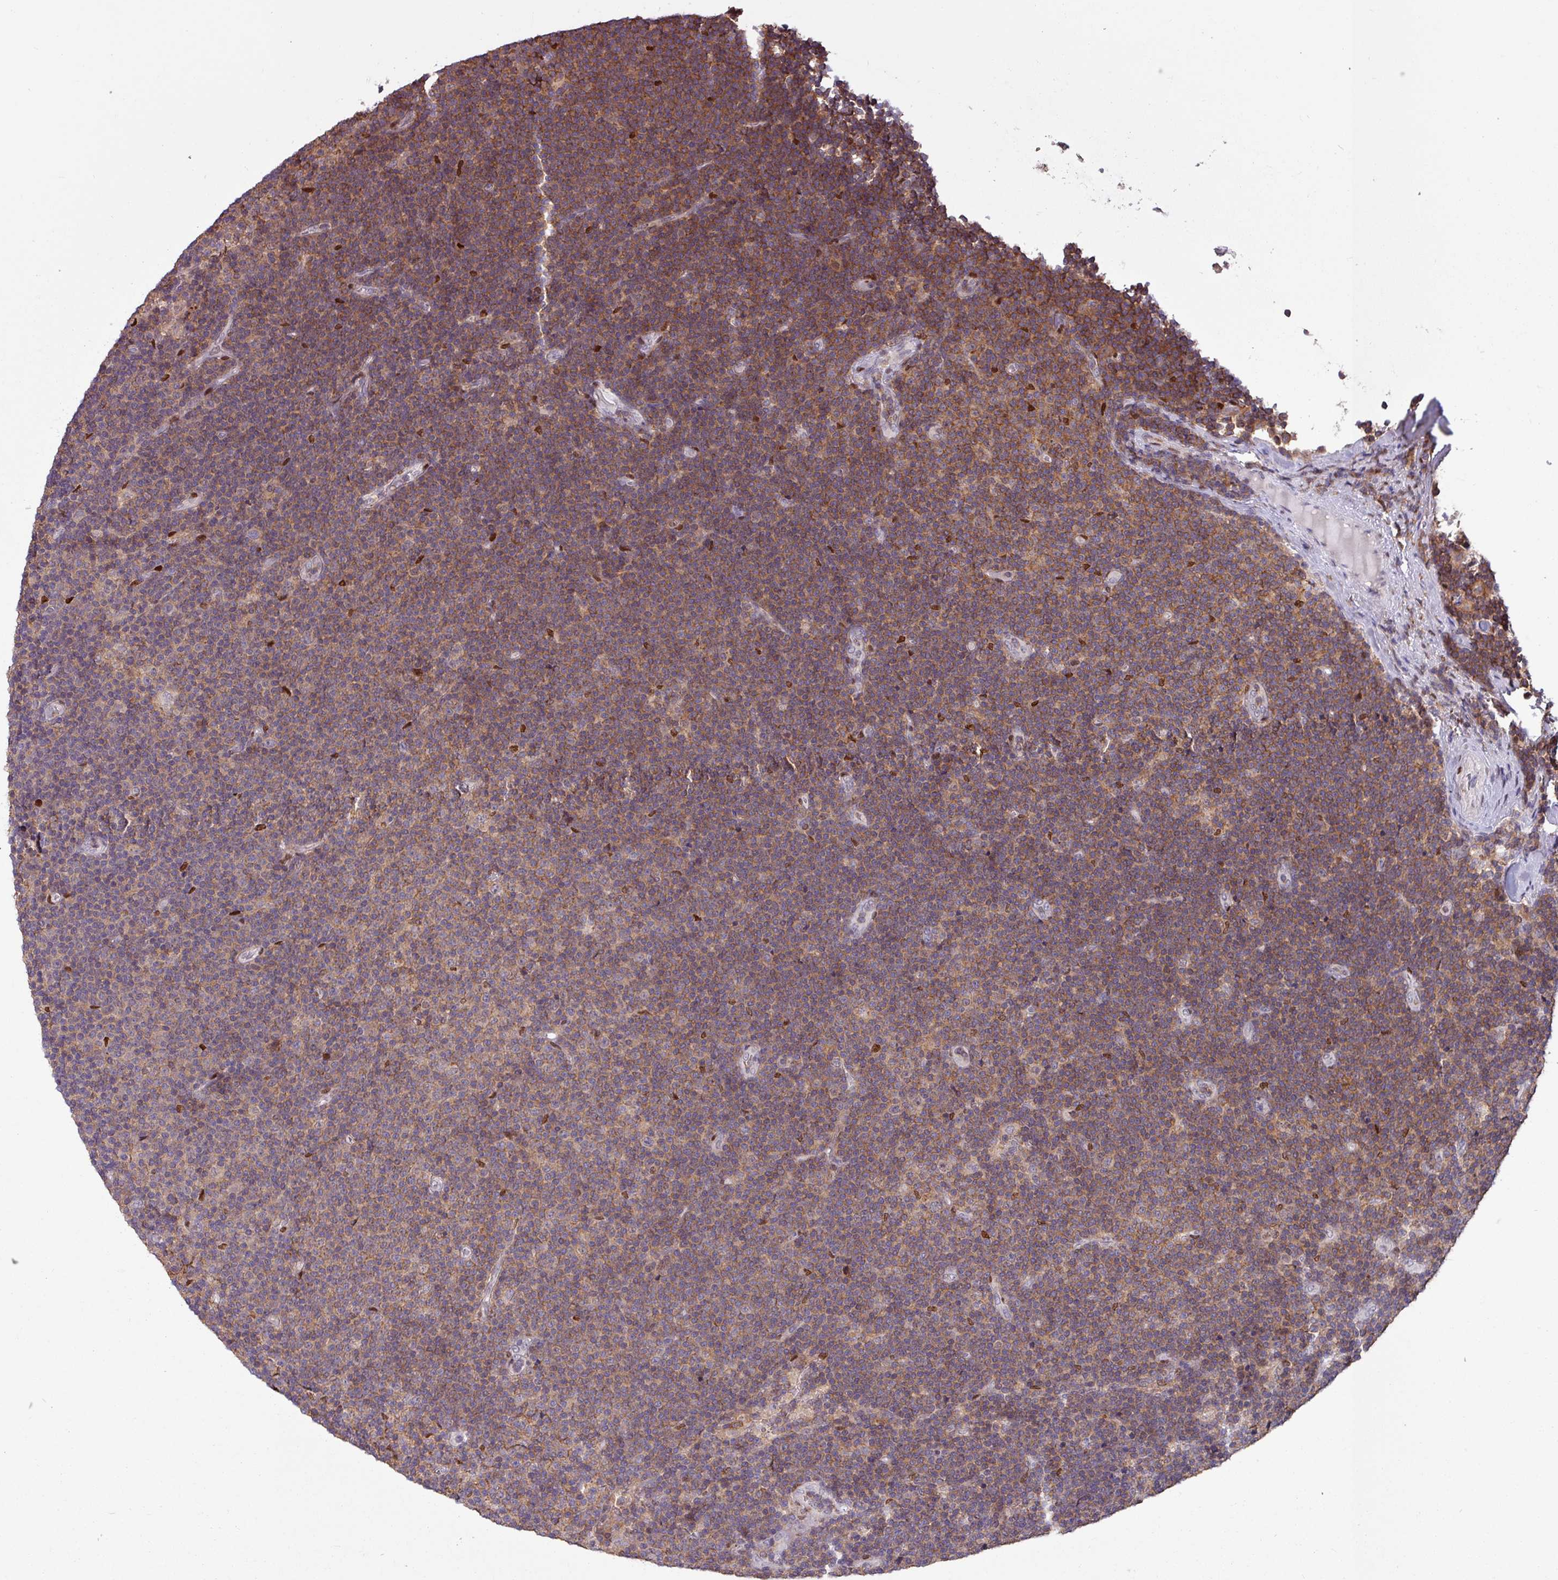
{"staining": {"intensity": "moderate", "quantity": ">75%", "location": "cytoplasmic/membranous"}, "tissue": "lymphoma", "cell_type": "Tumor cells", "image_type": "cancer", "snomed": [{"axis": "morphology", "description": "Malignant lymphoma, non-Hodgkin's type, Low grade"}, {"axis": "topography", "description": "Lymph node"}], "caption": "A photomicrograph of lymphoma stained for a protein shows moderate cytoplasmic/membranous brown staining in tumor cells. Immunohistochemistry (ihc) stains the protein in brown and the nuclei are stained blue.", "gene": "PRRX1", "patient": {"sex": "male", "age": 48}}